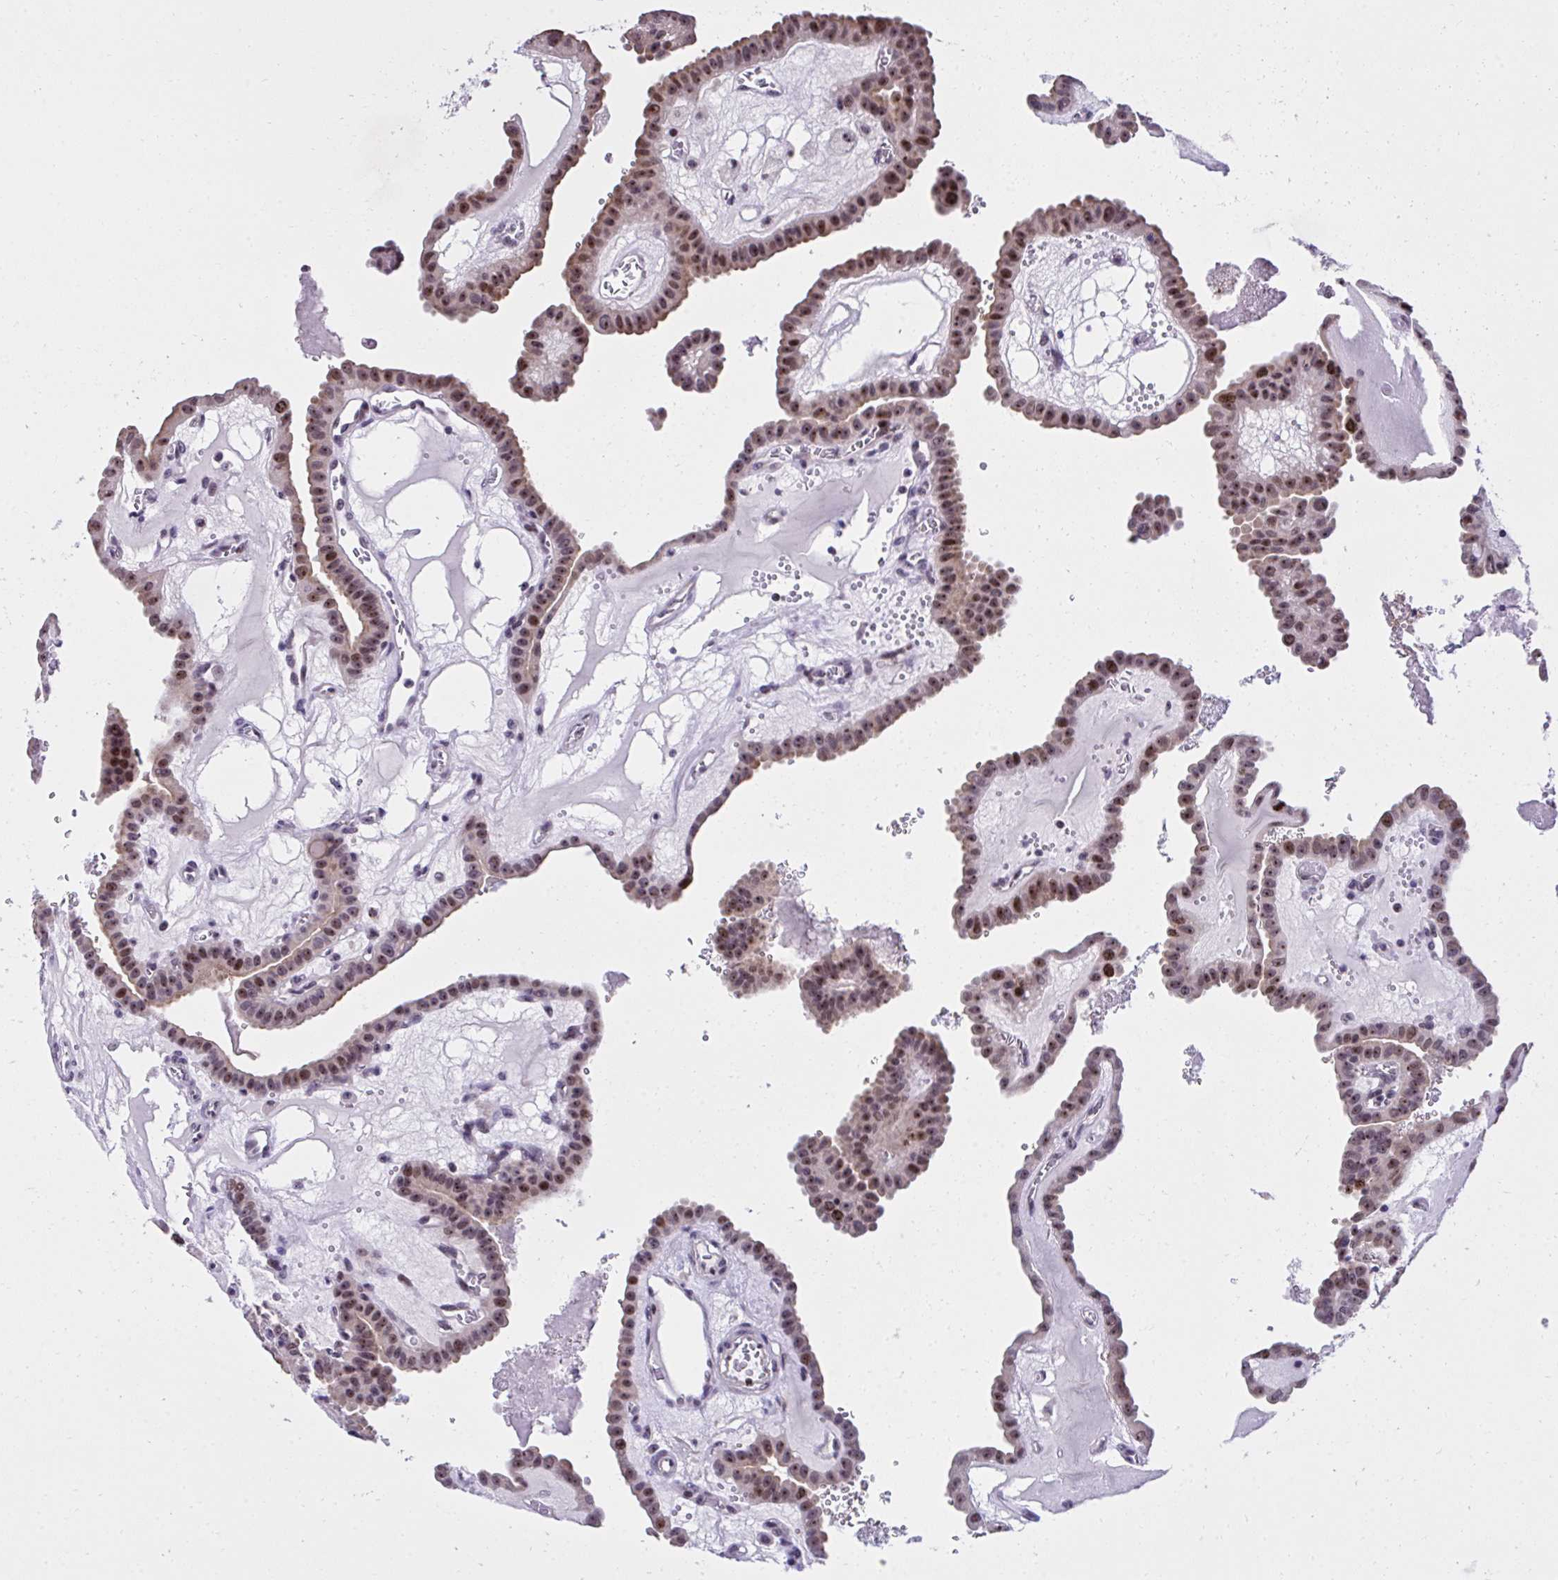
{"staining": {"intensity": "moderate", "quantity": ">75%", "location": "nuclear"}, "tissue": "thyroid cancer", "cell_type": "Tumor cells", "image_type": "cancer", "snomed": [{"axis": "morphology", "description": "Papillary adenocarcinoma, NOS"}, {"axis": "topography", "description": "Thyroid gland"}], "caption": "Thyroid papillary adenocarcinoma stained with a protein marker displays moderate staining in tumor cells.", "gene": "CEP72", "patient": {"sex": "male", "age": 87}}